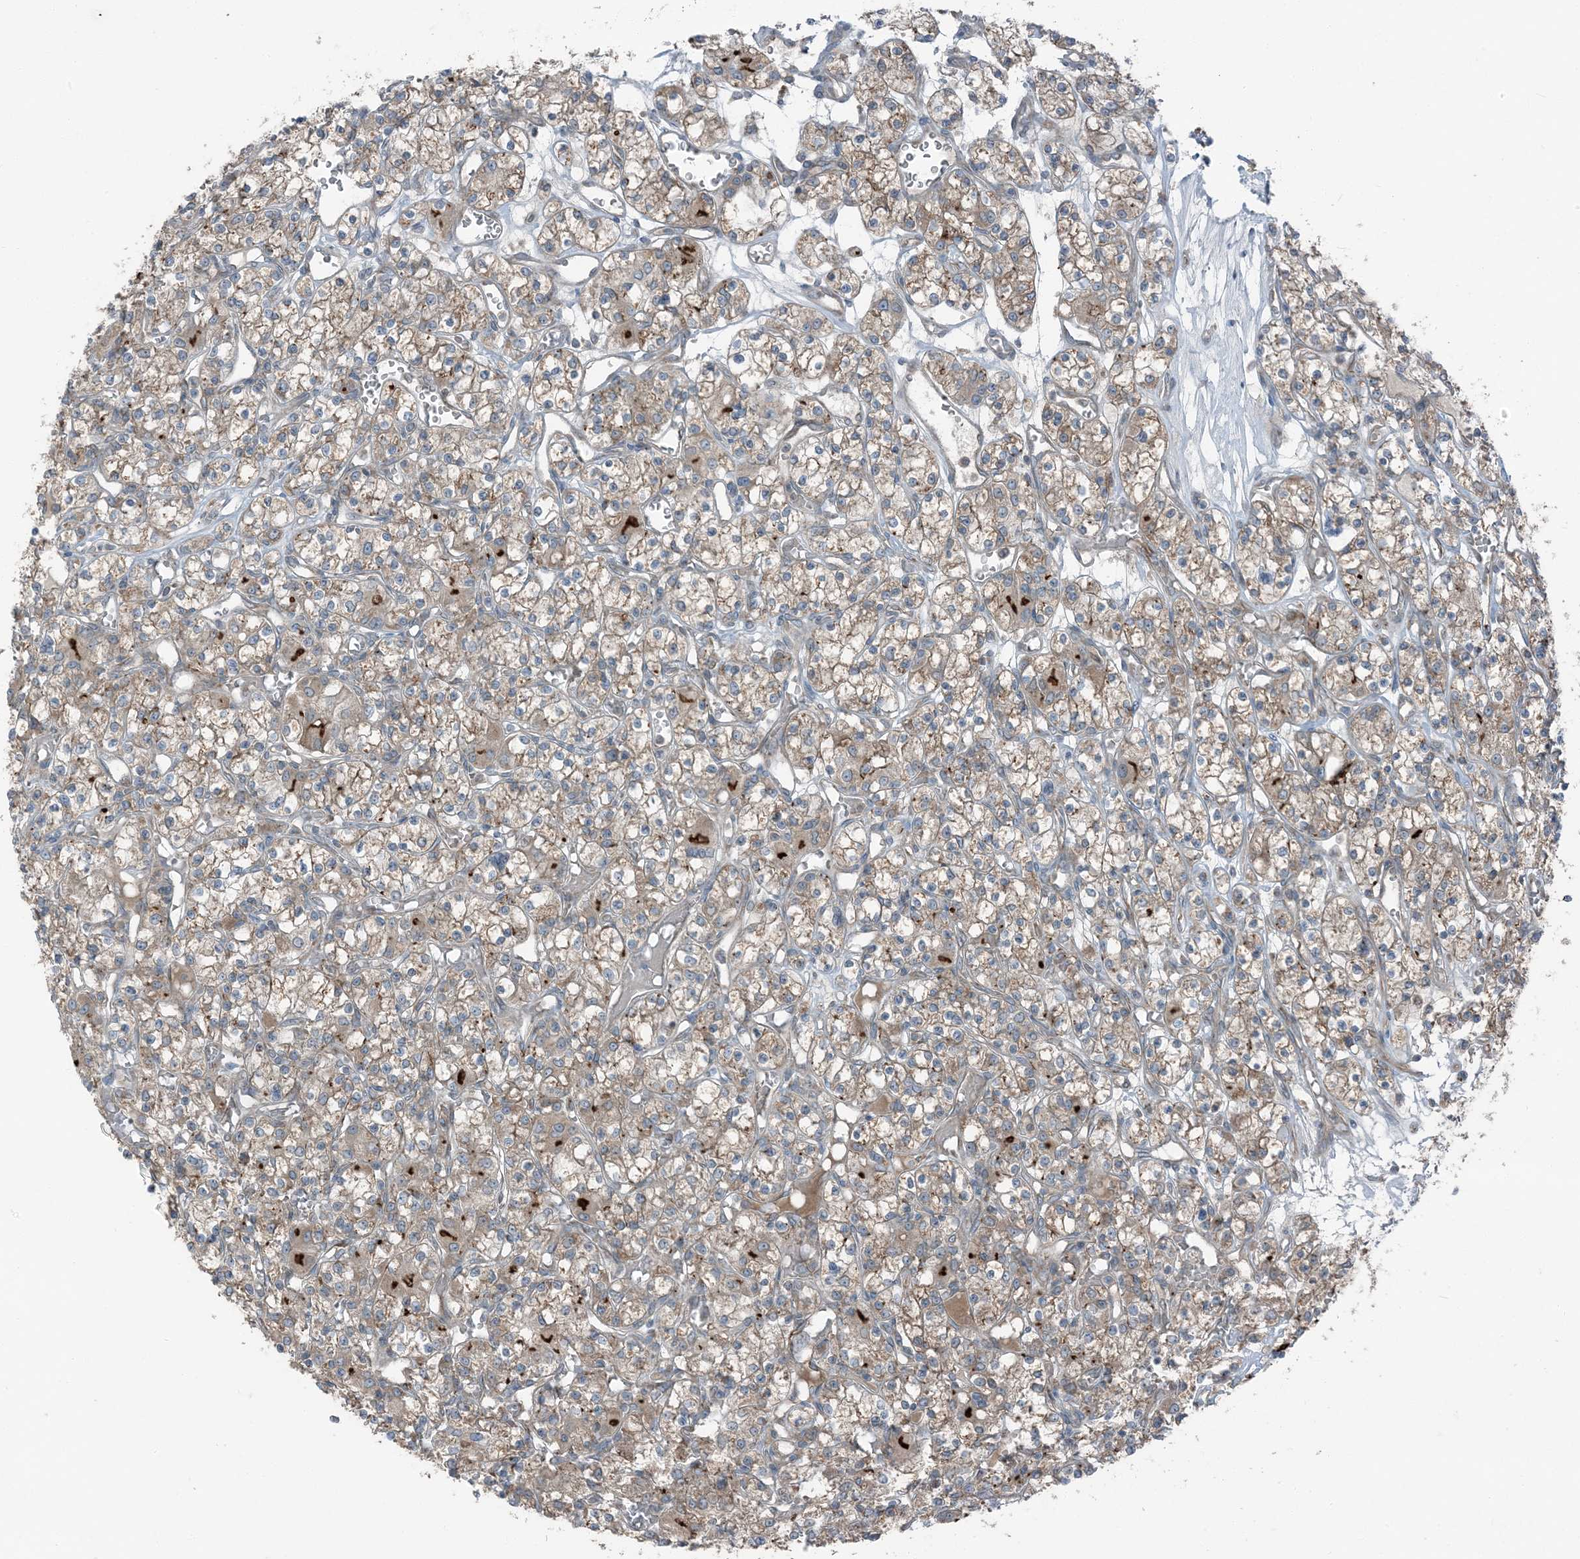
{"staining": {"intensity": "weak", "quantity": ">75%", "location": "cytoplasmic/membranous"}, "tissue": "renal cancer", "cell_type": "Tumor cells", "image_type": "cancer", "snomed": [{"axis": "morphology", "description": "Adenocarcinoma, NOS"}, {"axis": "topography", "description": "Kidney"}], "caption": "Renal adenocarcinoma stained for a protein (brown) reveals weak cytoplasmic/membranous positive positivity in approximately >75% of tumor cells.", "gene": "RAB3GAP1", "patient": {"sex": "female", "age": 59}}